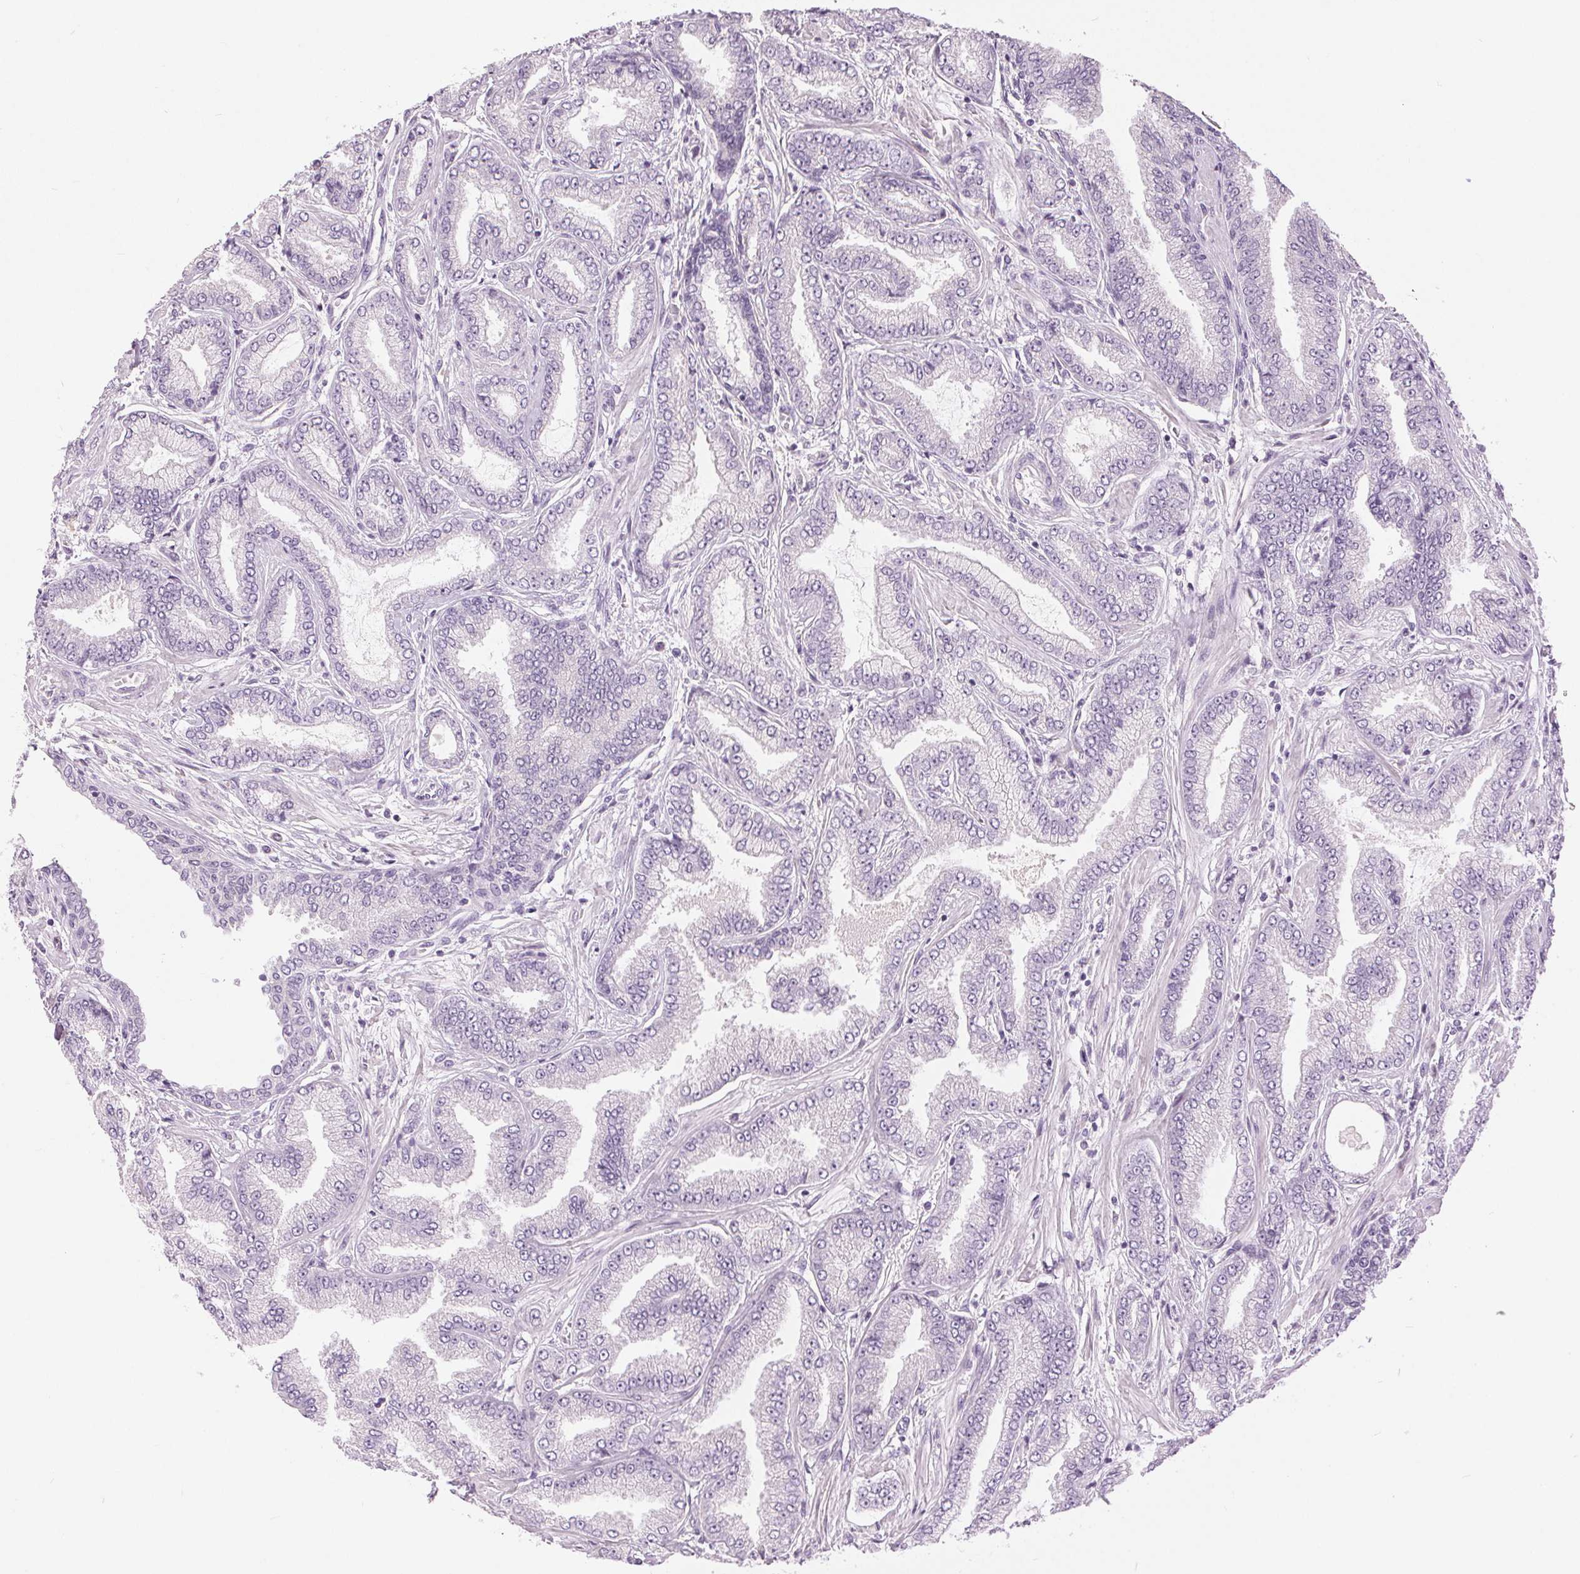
{"staining": {"intensity": "negative", "quantity": "none", "location": "none"}, "tissue": "prostate cancer", "cell_type": "Tumor cells", "image_type": "cancer", "snomed": [{"axis": "morphology", "description": "Adenocarcinoma, Low grade"}, {"axis": "topography", "description": "Prostate"}], "caption": "The image exhibits no significant staining in tumor cells of prostate cancer.", "gene": "DSG3", "patient": {"sex": "male", "age": 55}}